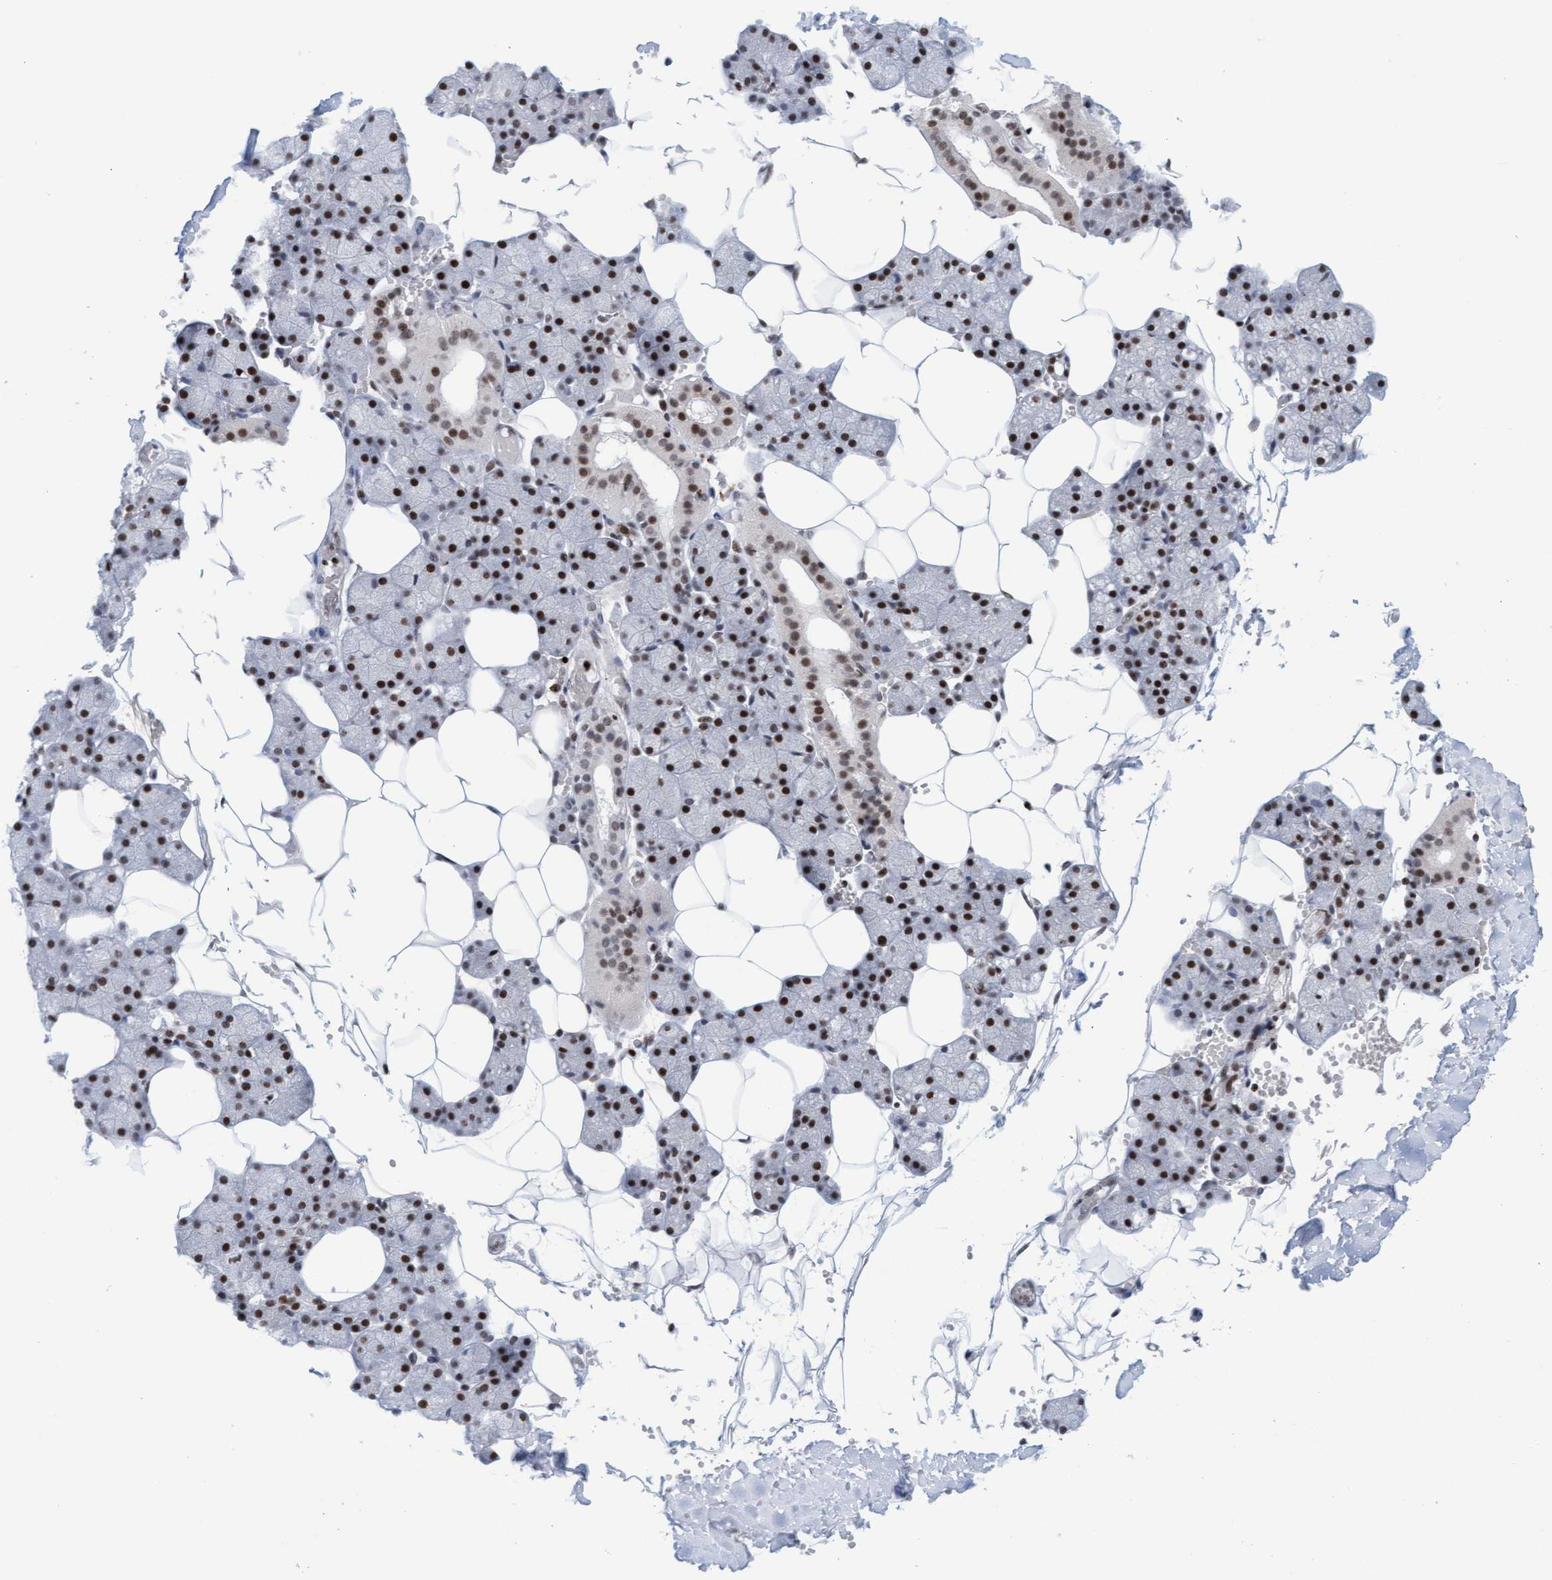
{"staining": {"intensity": "strong", "quantity": ">75%", "location": "nuclear"}, "tissue": "salivary gland", "cell_type": "Glandular cells", "image_type": "normal", "snomed": [{"axis": "morphology", "description": "Normal tissue, NOS"}, {"axis": "topography", "description": "Salivary gland"}], "caption": "Salivary gland stained with DAB (3,3'-diaminobenzidine) IHC exhibits high levels of strong nuclear staining in about >75% of glandular cells.", "gene": "GLRX2", "patient": {"sex": "male", "age": 62}}